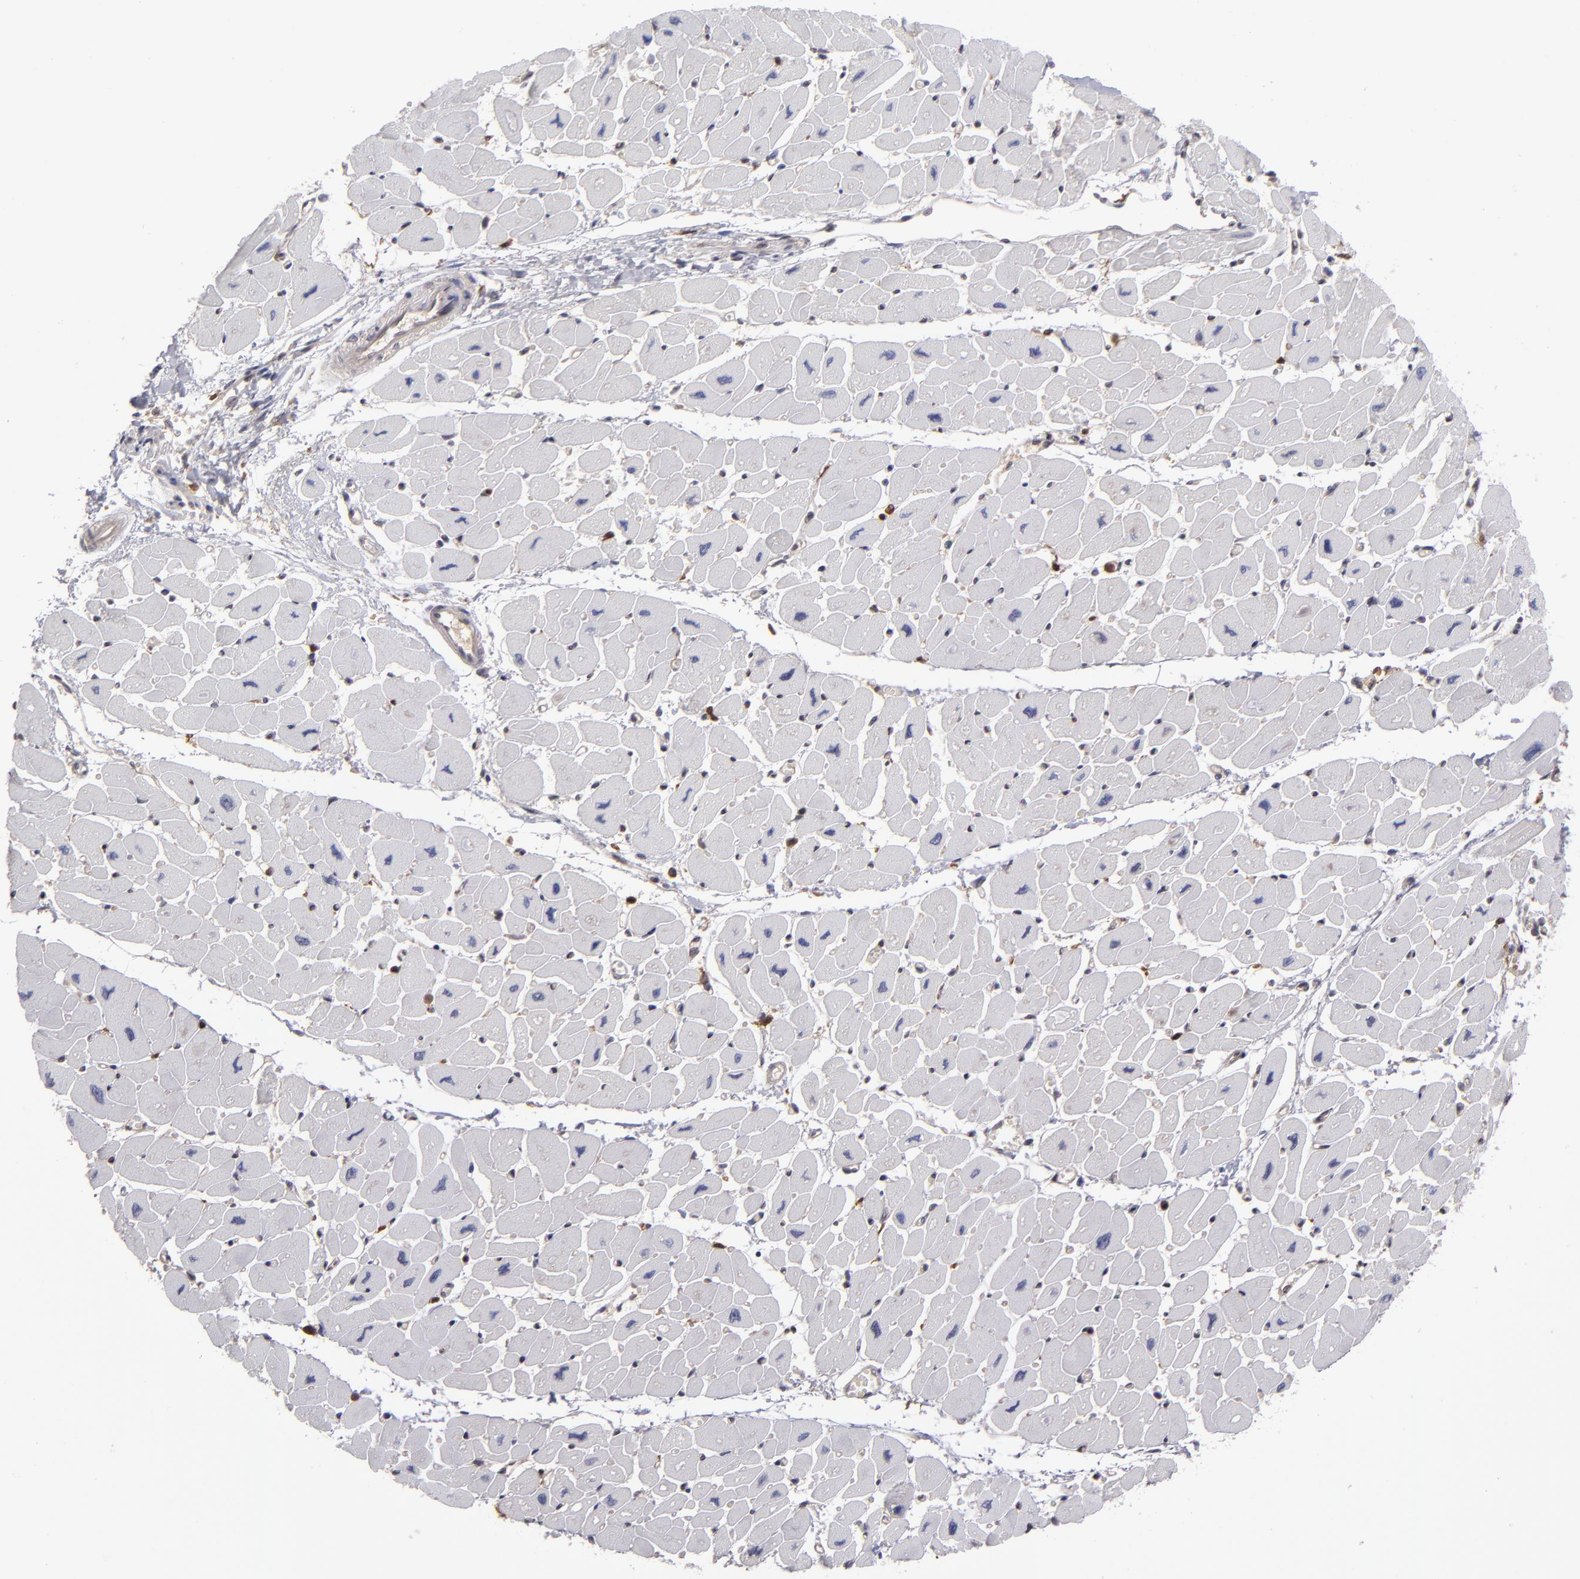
{"staining": {"intensity": "weak", "quantity": "<25%", "location": "cytoplasmic/membranous"}, "tissue": "heart muscle", "cell_type": "Cardiomyocytes", "image_type": "normal", "snomed": [{"axis": "morphology", "description": "Normal tissue, NOS"}, {"axis": "topography", "description": "Heart"}], "caption": "Immunohistochemistry image of unremarkable heart muscle: heart muscle stained with DAB (3,3'-diaminobenzidine) displays no significant protein positivity in cardiomyocytes.", "gene": "GRB2", "patient": {"sex": "female", "age": 54}}